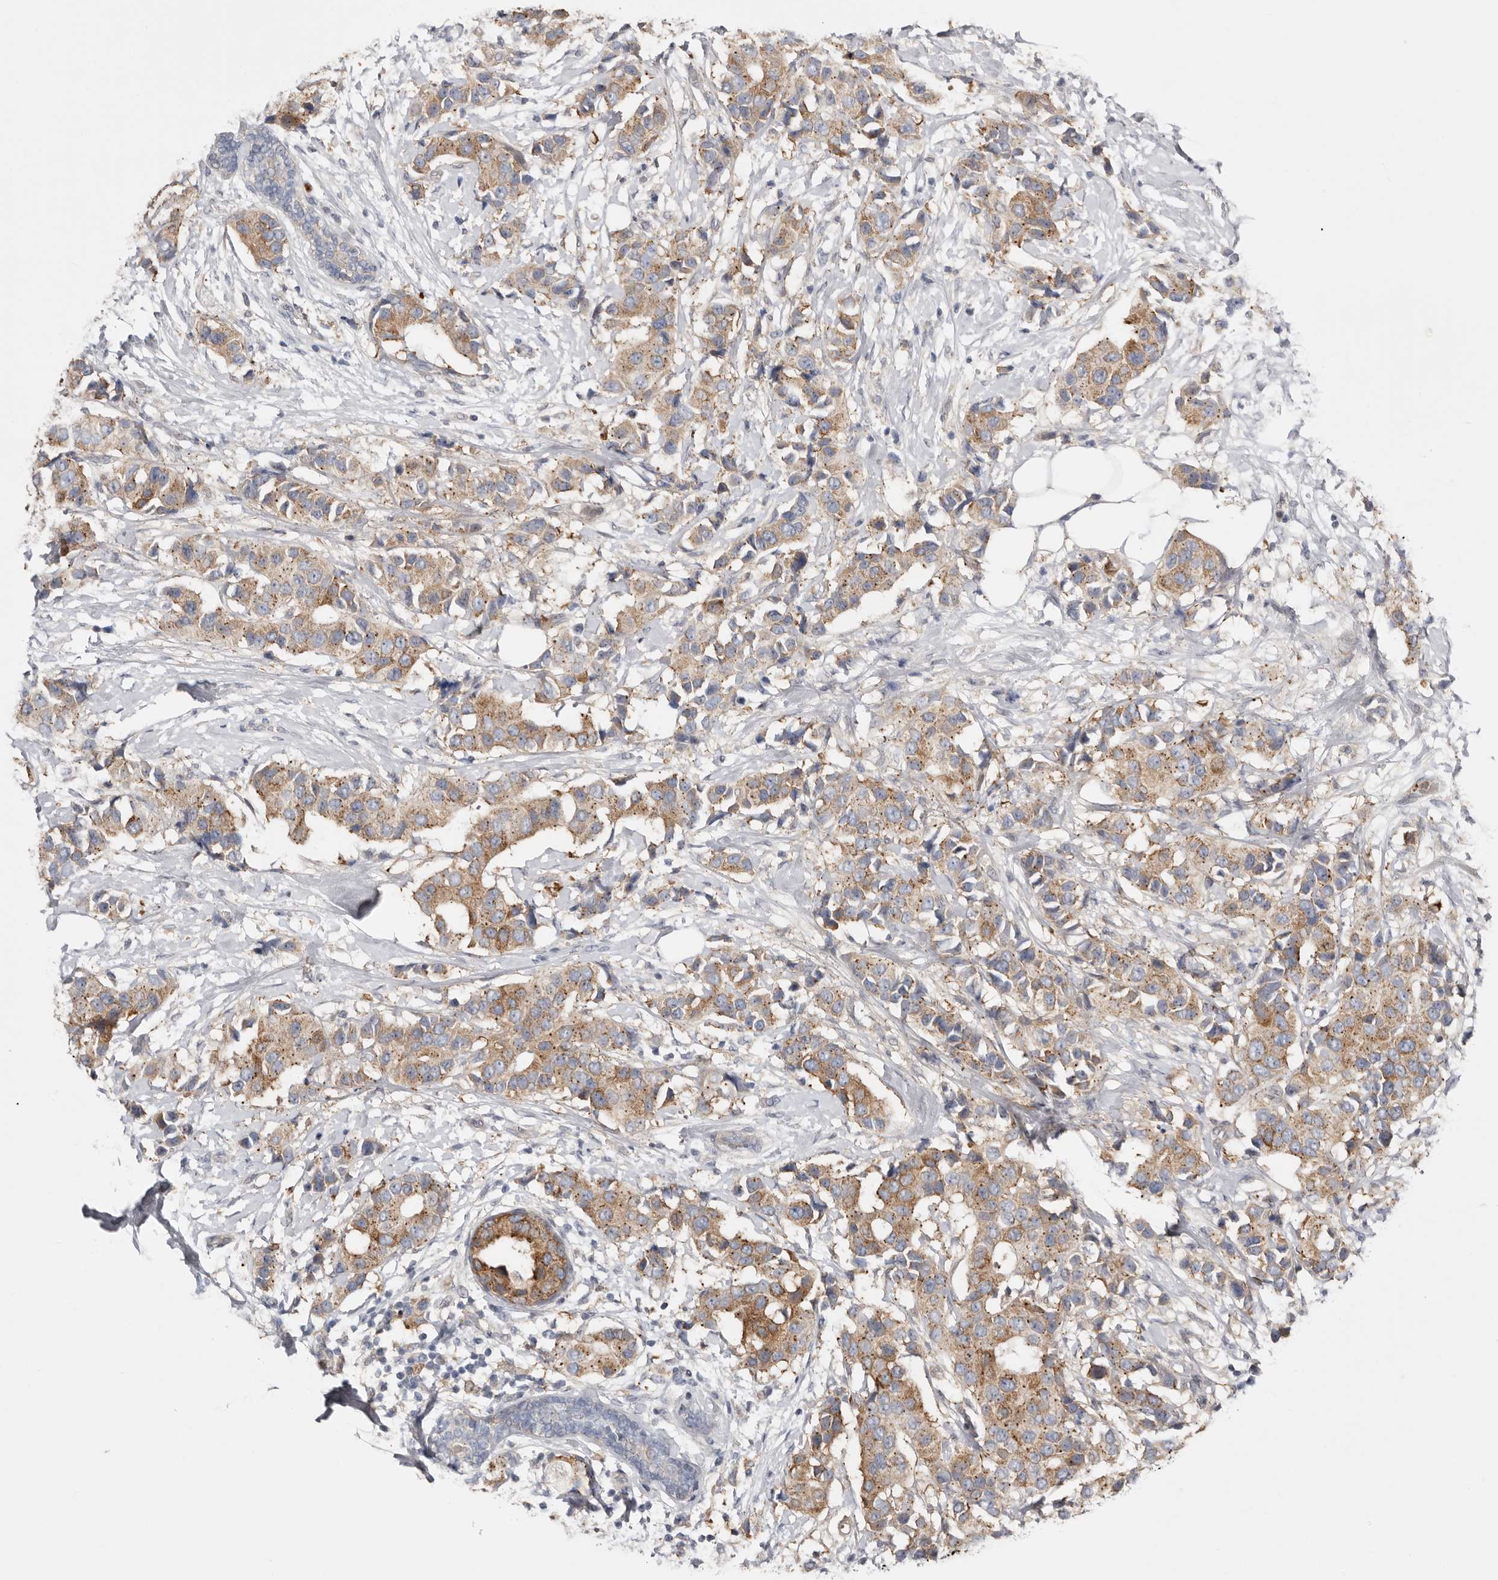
{"staining": {"intensity": "moderate", "quantity": ">75%", "location": "cytoplasmic/membranous"}, "tissue": "breast cancer", "cell_type": "Tumor cells", "image_type": "cancer", "snomed": [{"axis": "morphology", "description": "Normal tissue, NOS"}, {"axis": "morphology", "description": "Duct carcinoma"}, {"axis": "topography", "description": "Breast"}], "caption": "Protein expression analysis of human breast cancer reveals moderate cytoplasmic/membranous staining in approximately >75% of tumor cells.", "gene": "MSRB2", "patient": {"sex": "female", "age": 39}}